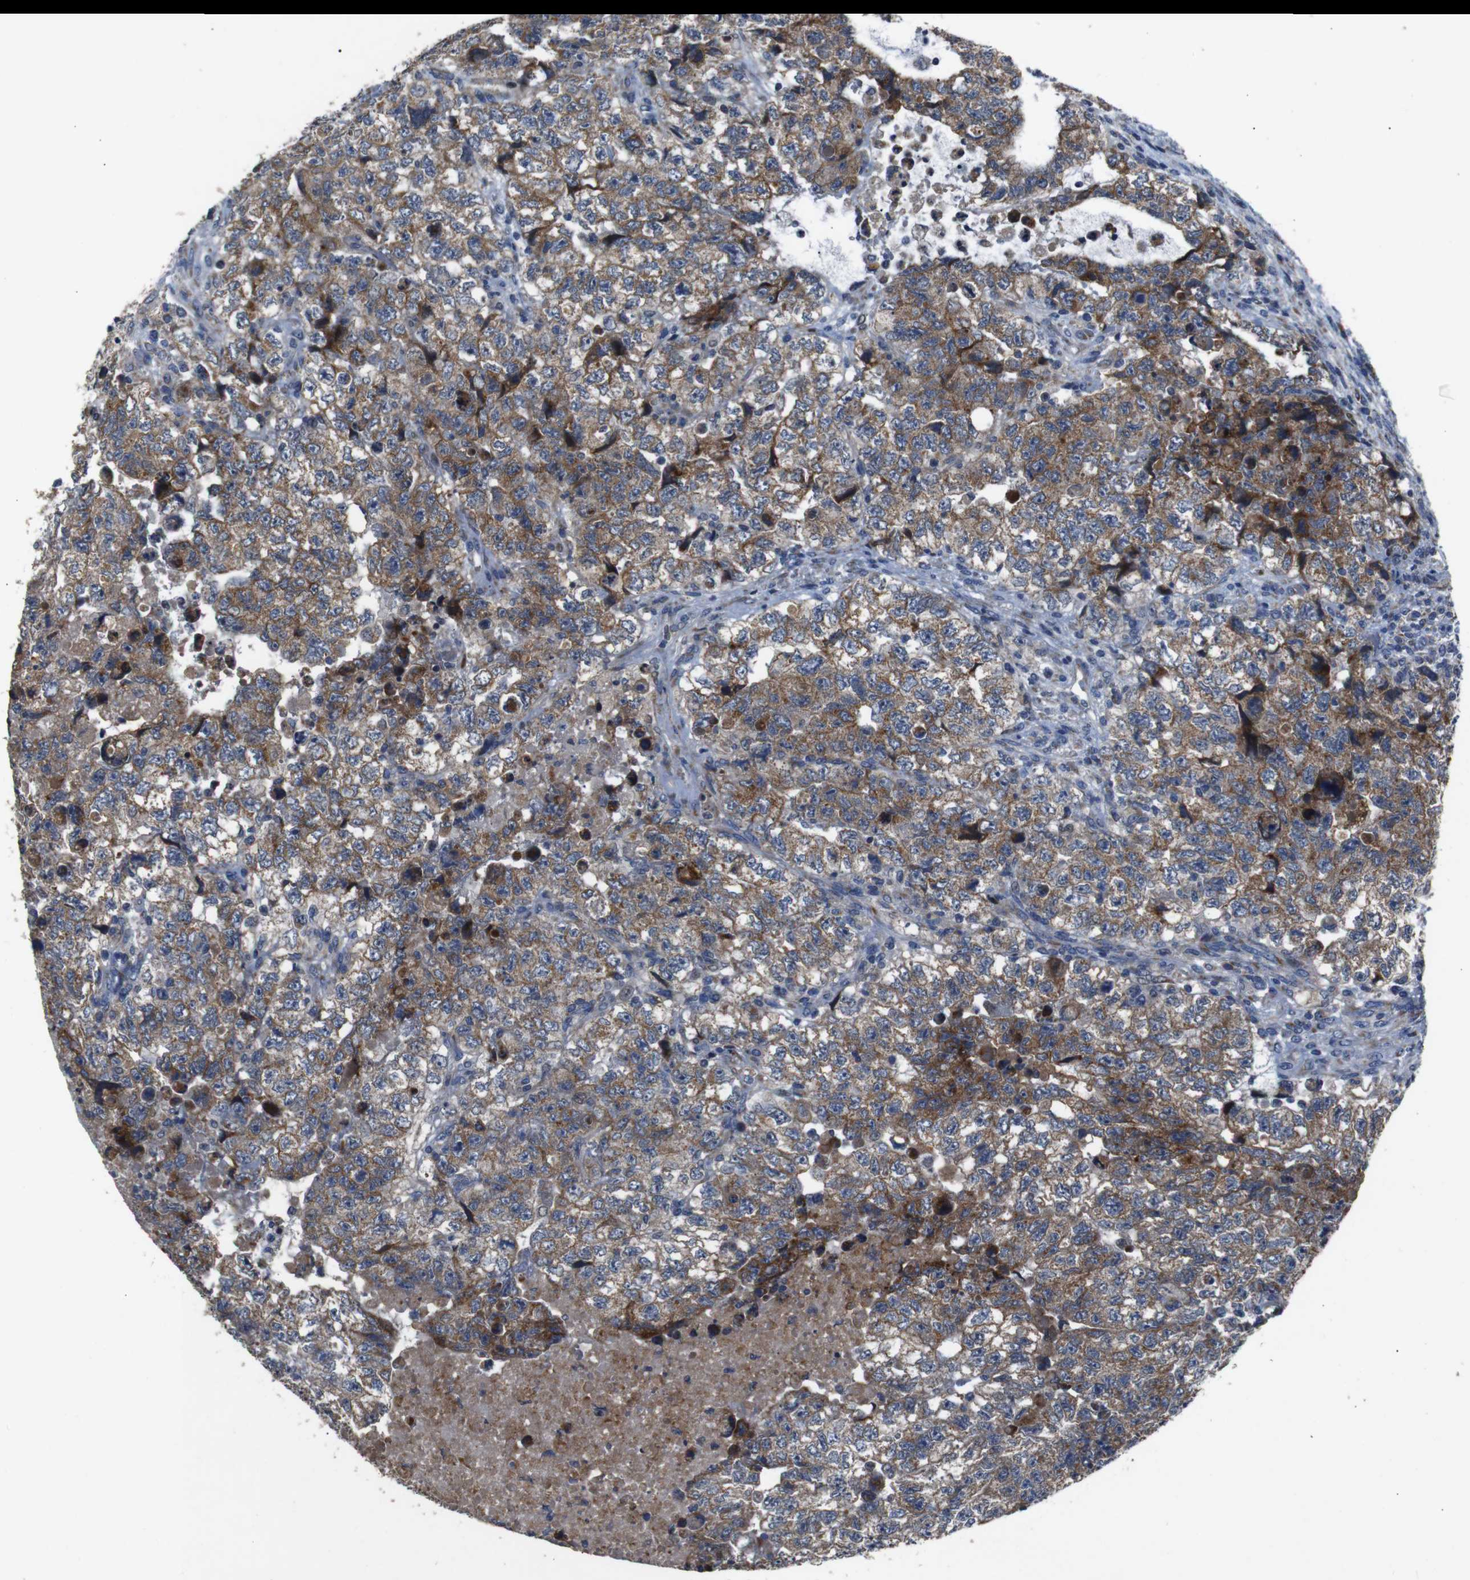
{"staining": {"intensity": "moderate", "quantity": ">75%", "location": "cytoplasmic/membranous"}, "tissue": "testis cancer", "cell_type": "Tumor cells", "image_type": "cancer", "snomed": [{"axis": "morphology", "description": "Carcinoma, Embryonal, NOS"}, {"axis": "topography", "description": "Testis"}], "caption": "Protein staining displays moderate cytoplasmic/membranous staining in approximately >75% of tumor cells in testis cancer. The staining was performed using DAB to visualize the protein expression in brown, while the nuclei were stained in blue with hematoxylin (Magnification: 20x).", "gene": "CHST10", "patient": {"sex": "male", "age": 36}}